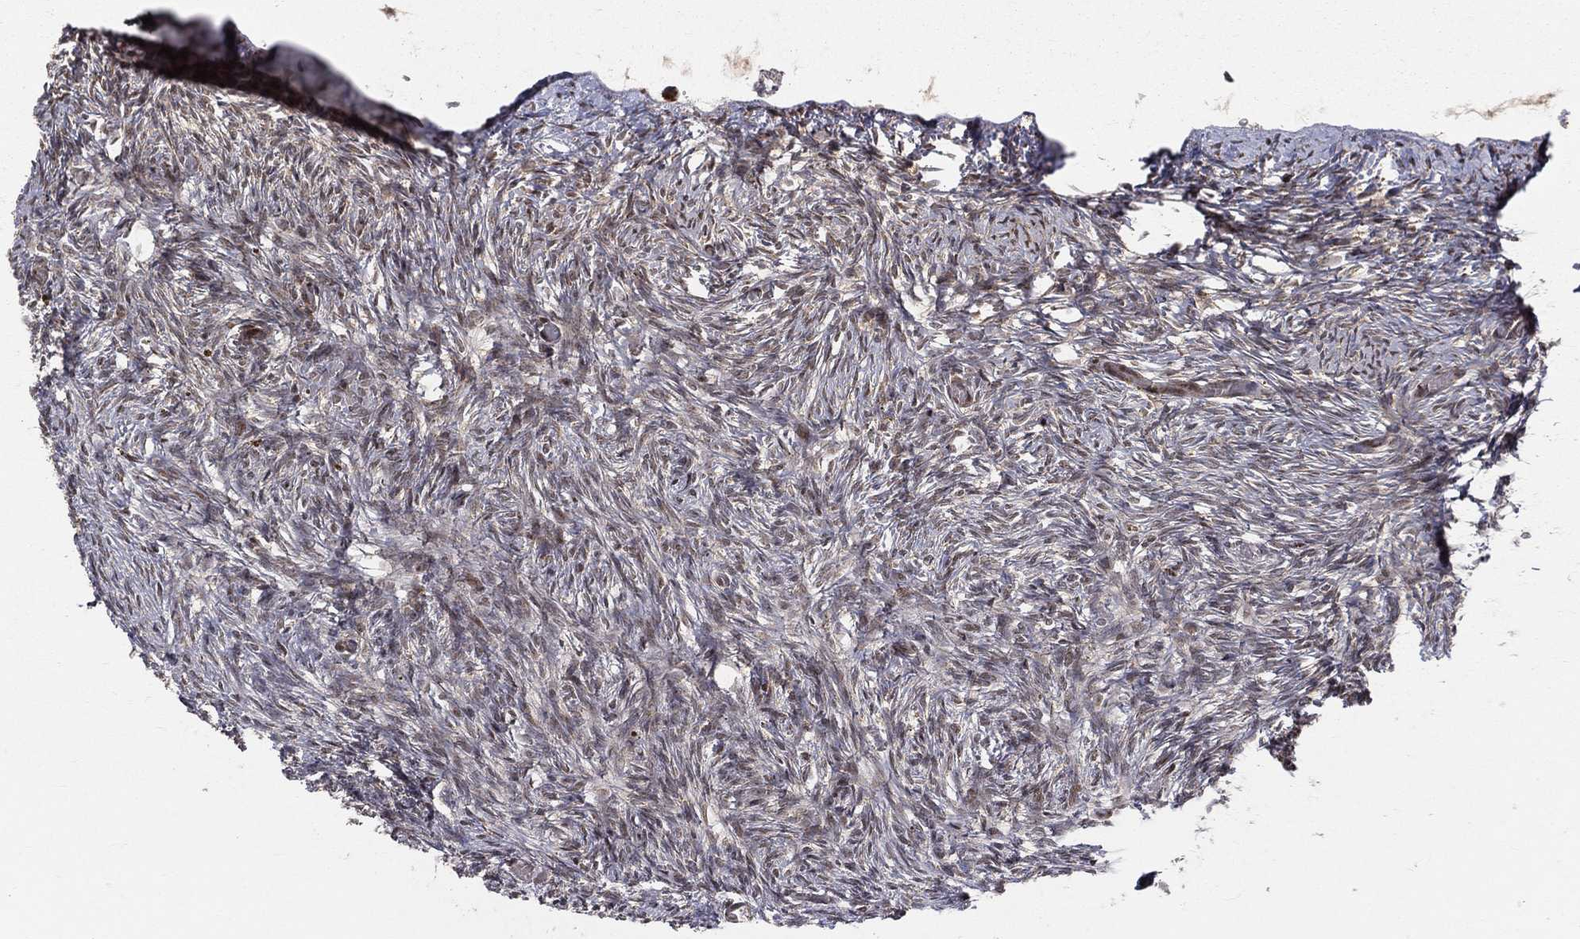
{"staining": {"intensity": "negative", "quantity": "none", "location": "none"}, "tissue": "ovary", "cell_type": "Ovarian stroma cells", "image_type": "normal", "snomed": [{"axis": "morphology", "description": "Normal tissue, NOS"}, {"axis": "topography", "description": "Ovary"}], "caption": "A high-resolution micrograph shows immunohistochemistry (IHC) staining of benign ovary, which demonstrates no significant expression in ovarian stroma cells. (DAB immunohistochemistry (IHC) visualized using brightfield microscopy, high magnification).", "gene": "MDM2", "patient": {"sex": "female", "age": 39}}